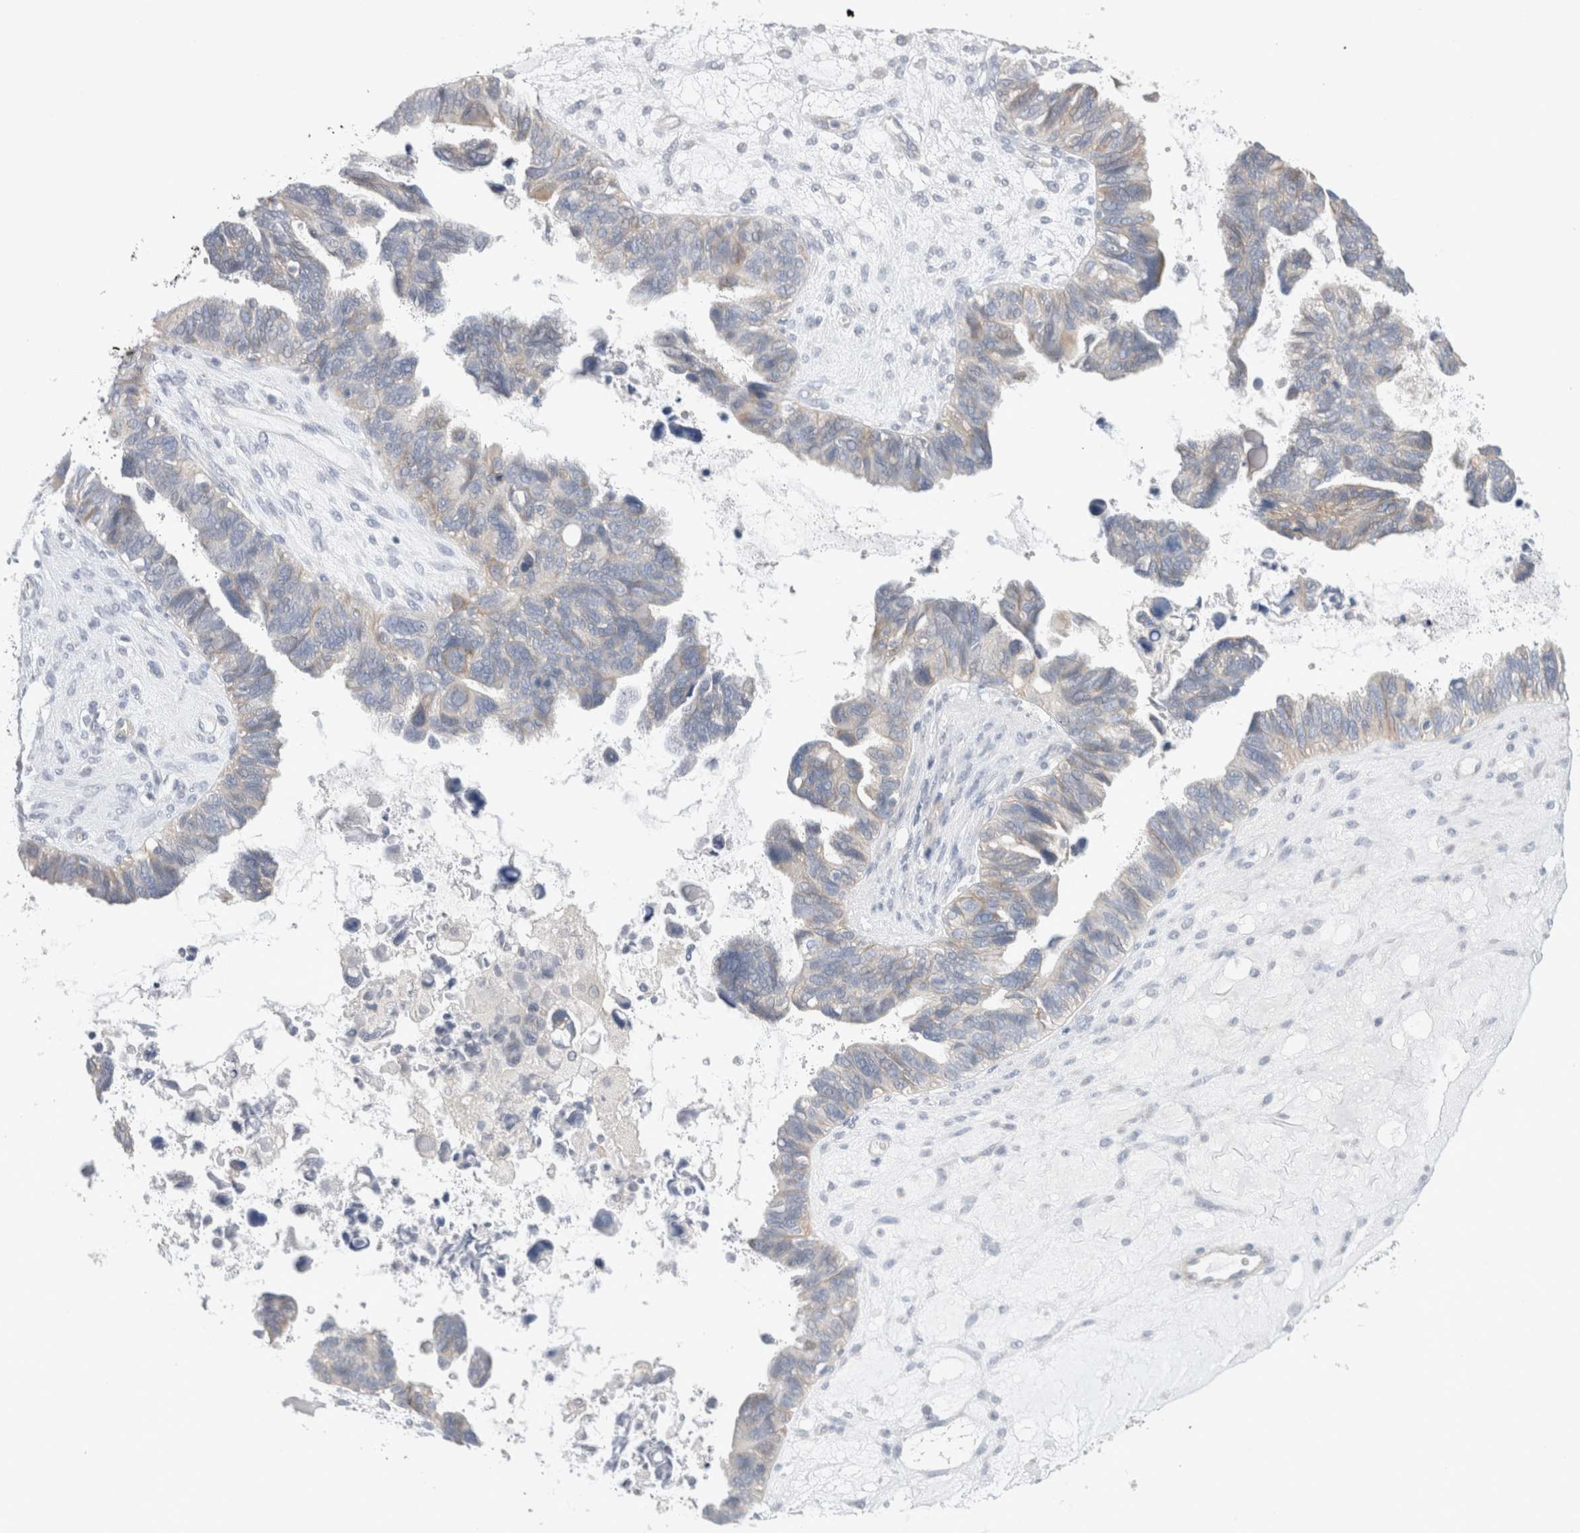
{"staining": {"intensity": "weak", "quantity": "<25%", "location": "cytoplasmic/membranous"}, "tissue": "ovarian cancer", "cell_type": "Tumor cells", "image_type": "cancer", "snomed": [{"axis": "morphology", "description": "Cystadenocarcinoma, serous, NOS"}, {"axis": "topography", "description": "Ovary"}], "caption": "There is no significant expression in tumor cells of ovarian cancer.", "gene": "DMD", "patient": {"sex": "female", "age": 79}}